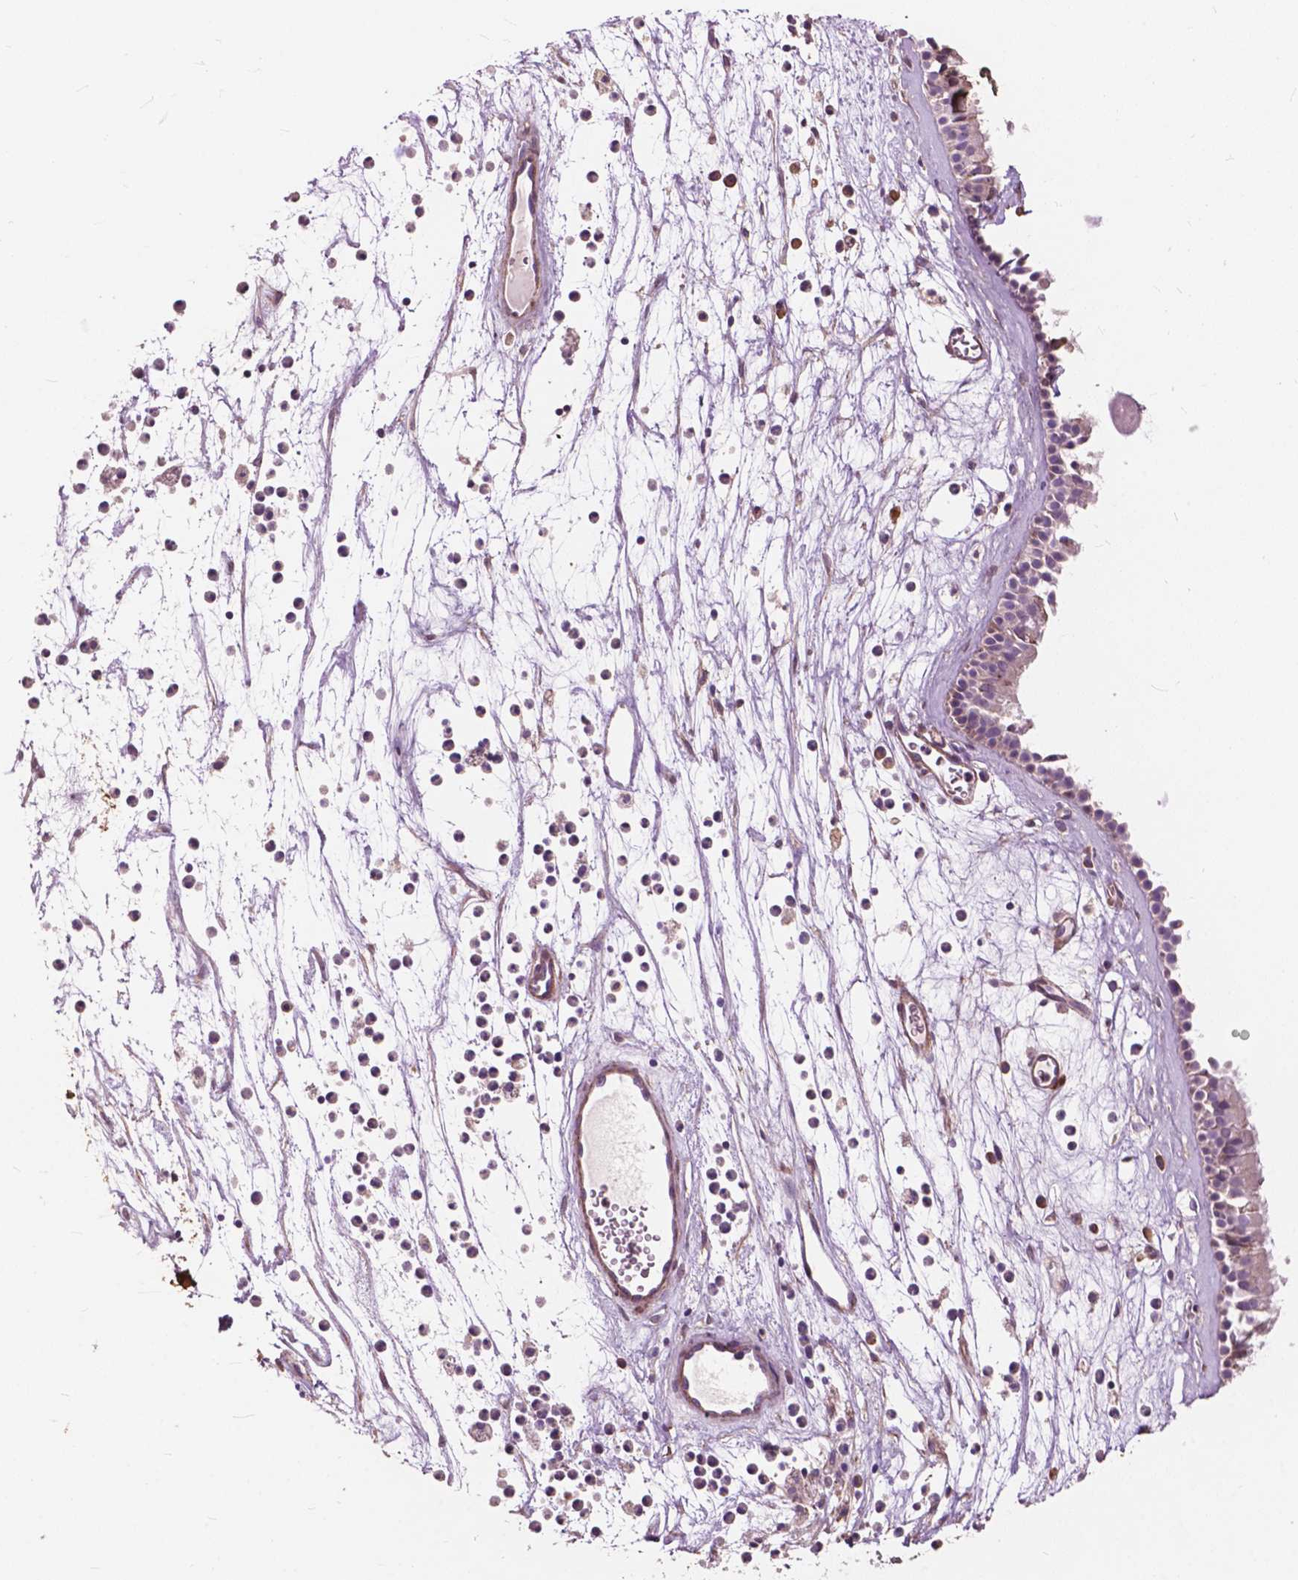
{"staining": {"intensity": "moderate", "quantity": "<25%", "location": "cytoplasmic/membranous"}, "tissue": "nasopharynx", "cell_type": "Respiratory epithelial cells", "image_type": "normal", "snomed": [{"axis": "morphology", "description": "Normal tissue, NOS"}, {"axis": "topography", "description": "Nasopharynx"}], "caption": "The histopathology image shows a brown stain indicating the presence of a protein in the cytoplasmic/membranous of respiratory epithelial cells in nasopharynx.", "gene": "FNIP1", "patient": {"sex": "female", "age": 52}}